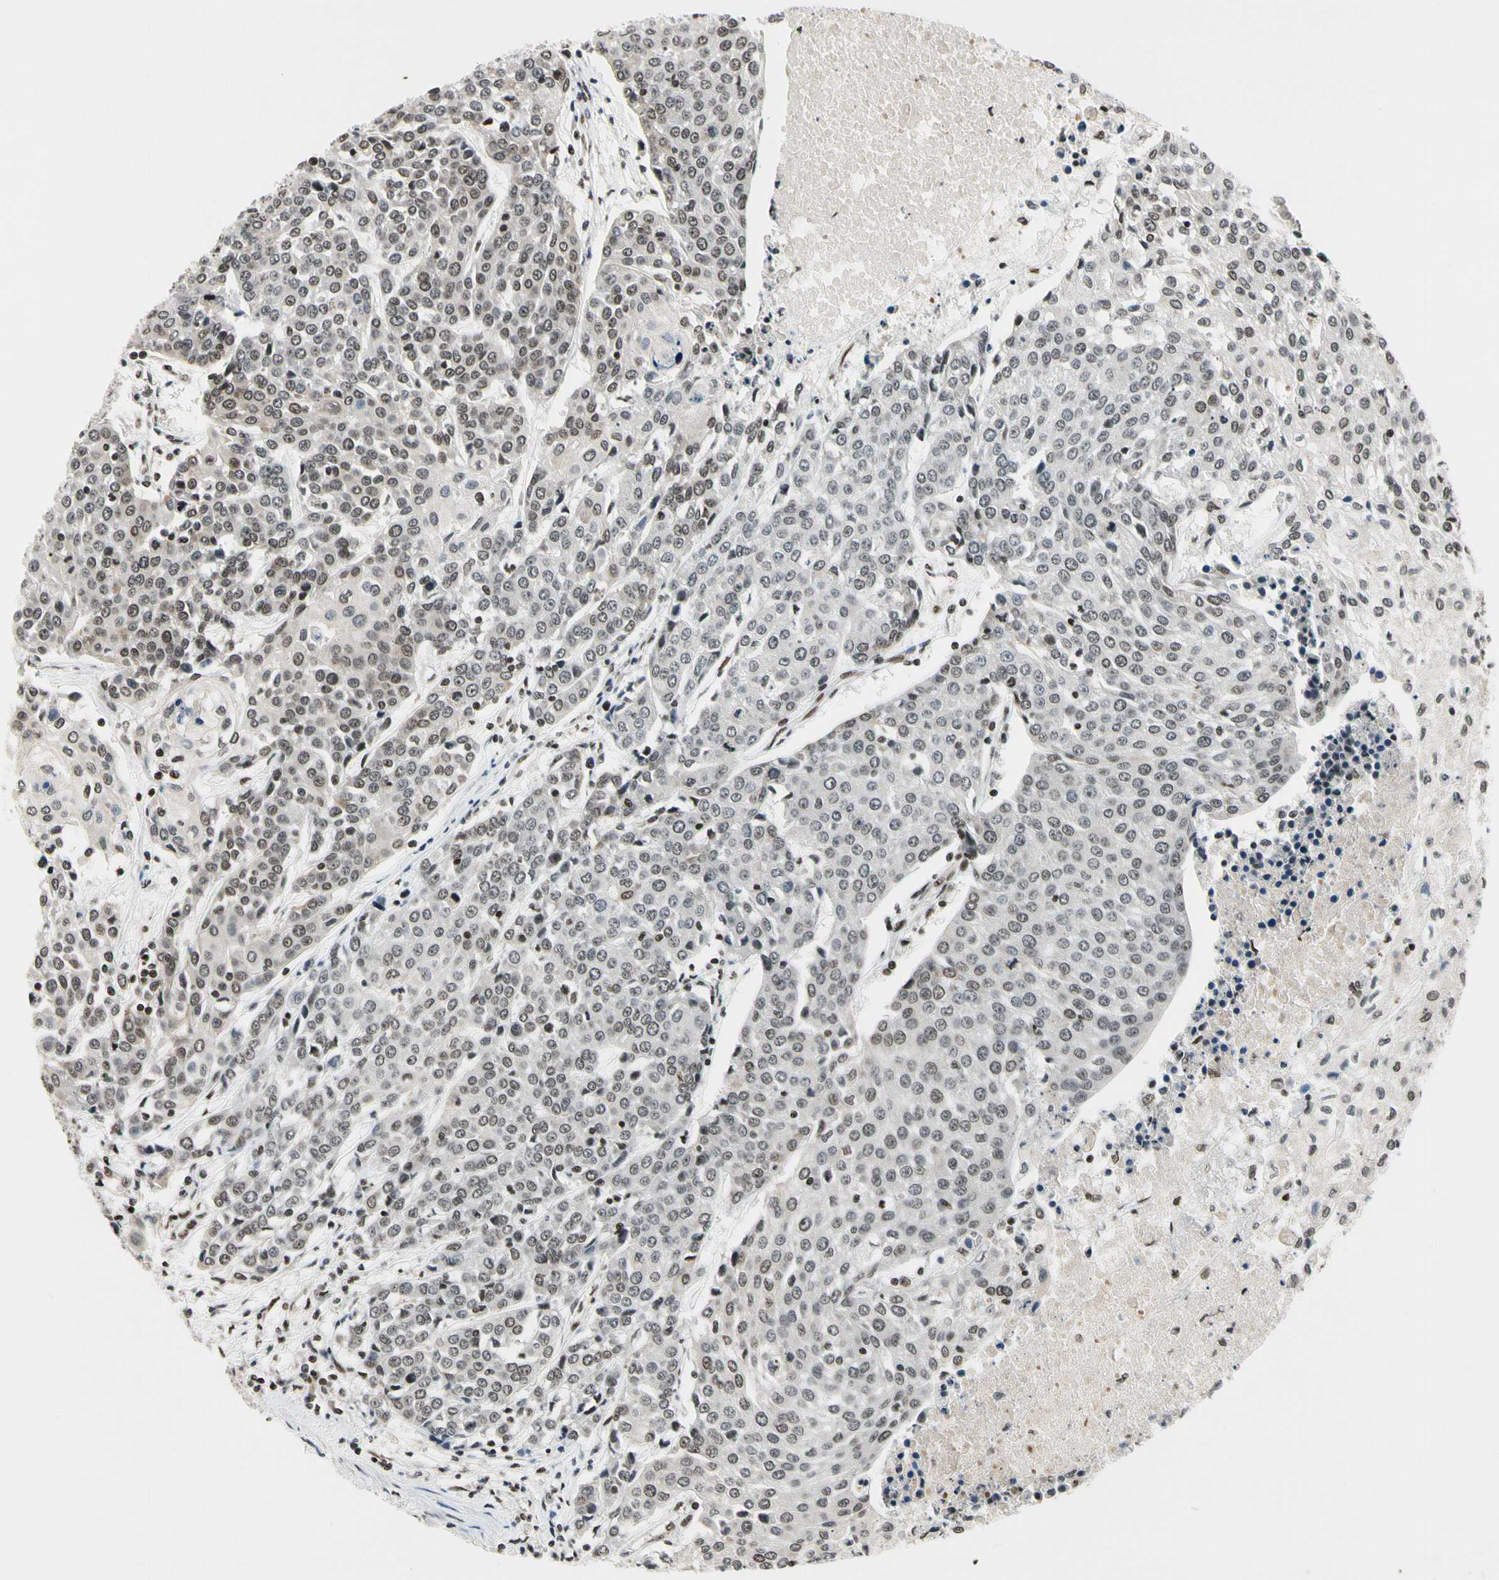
{"staining": {"intensity": "moderate", "quantity": "25%-75%", "location": "nuclear"}, "tissue": "urothelial cancer", "cell_type": "Tumor cells", "image_type": "cancer", "snomed": [{"axis": "morphology", "description": "Urothelial carcinoma, High grade"}, {"axis": "topography", "description": "Urinary bladder"}], "caption": "This histopathology image shows IHC staining of urothelial cancer, with medium moderate nuclear staining in approximately 25%-75% of tumor cells.", "gene": "RECQL", "patient": {"sex": "female", "age": 85}}